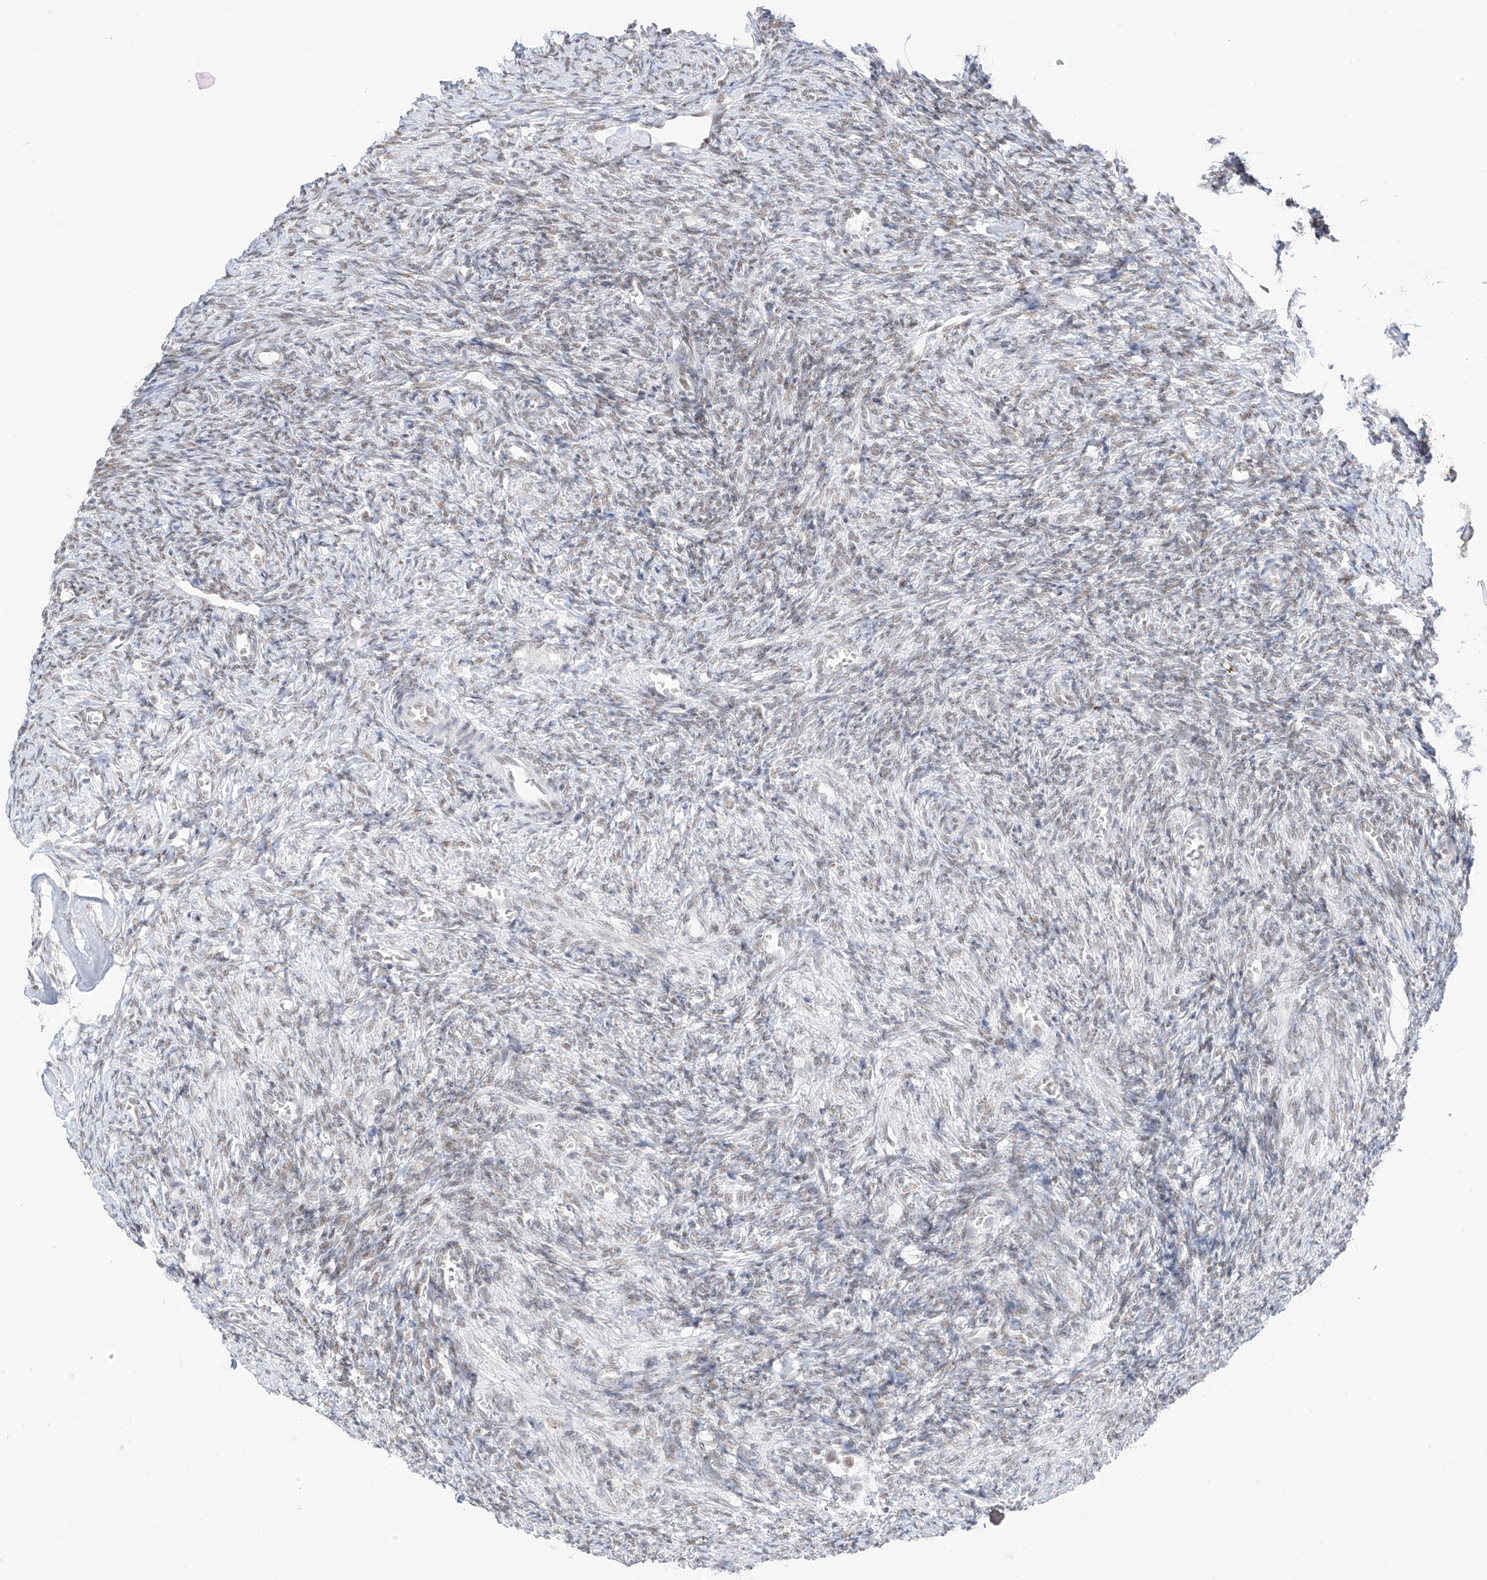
{"staining": {"intensity": "moderate", "quantity": "25%-75%", "location": "nuclear"}, "tissue": "ovary", "cell_type": "Ovarian stroma cells", "image_type": "normal", "snomed": [{"axis": "morphology", "description": "Normal tissue, NOS"}, {"axis": "topography", "description": "Ovary"}], "caption": "Immunohistochemistry image of unremarkable ovary stained for a protein (brown), which displays medium levels of moderate nuclear expression in about 25%-75% of ovarian stroma cells.", "gene": "SUPT5H", "patient": {"sex": "female", "age": 27}}